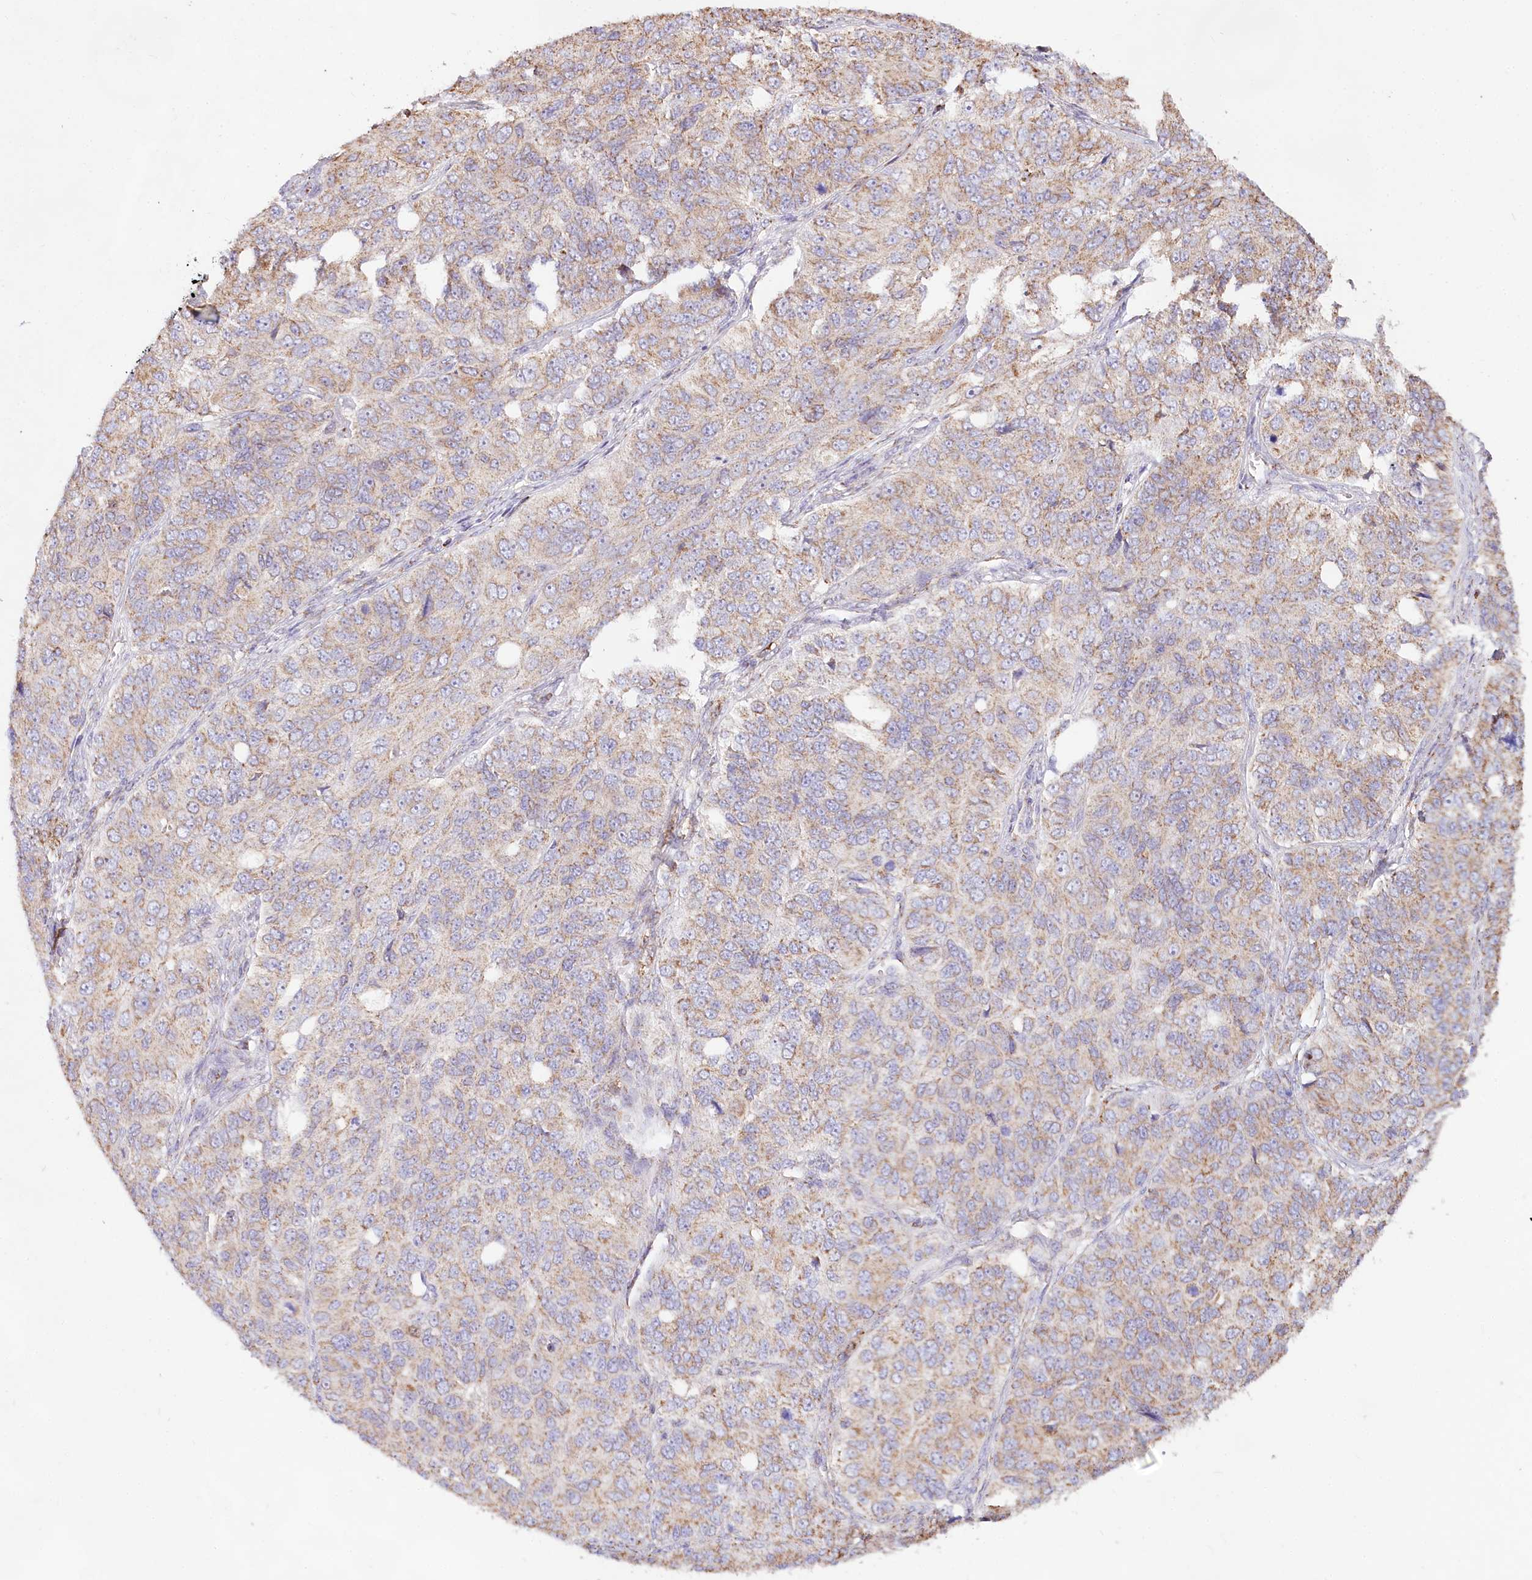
{"staining": {"intensity": "weak", "quantity": ">75%", "location": "cytoplasmic/membranous"}, "tissue": "ovarian cancer", "cell_type": "Tumor cells", "image_type": "cancer", "snomed": [{"axis": "morphology", "description": "Carcinoma, endometroid"}, {"axis": "topography", "description": "Ovary"}], "caption": "About >75% of tumor cells in ovarian cancer reveal weak cytoplasmic/membranous protein expression as visualized by brown immunohistochemical staining.", "gene": "TASOR2", "patient": {"sex": "female", "age": 51}}